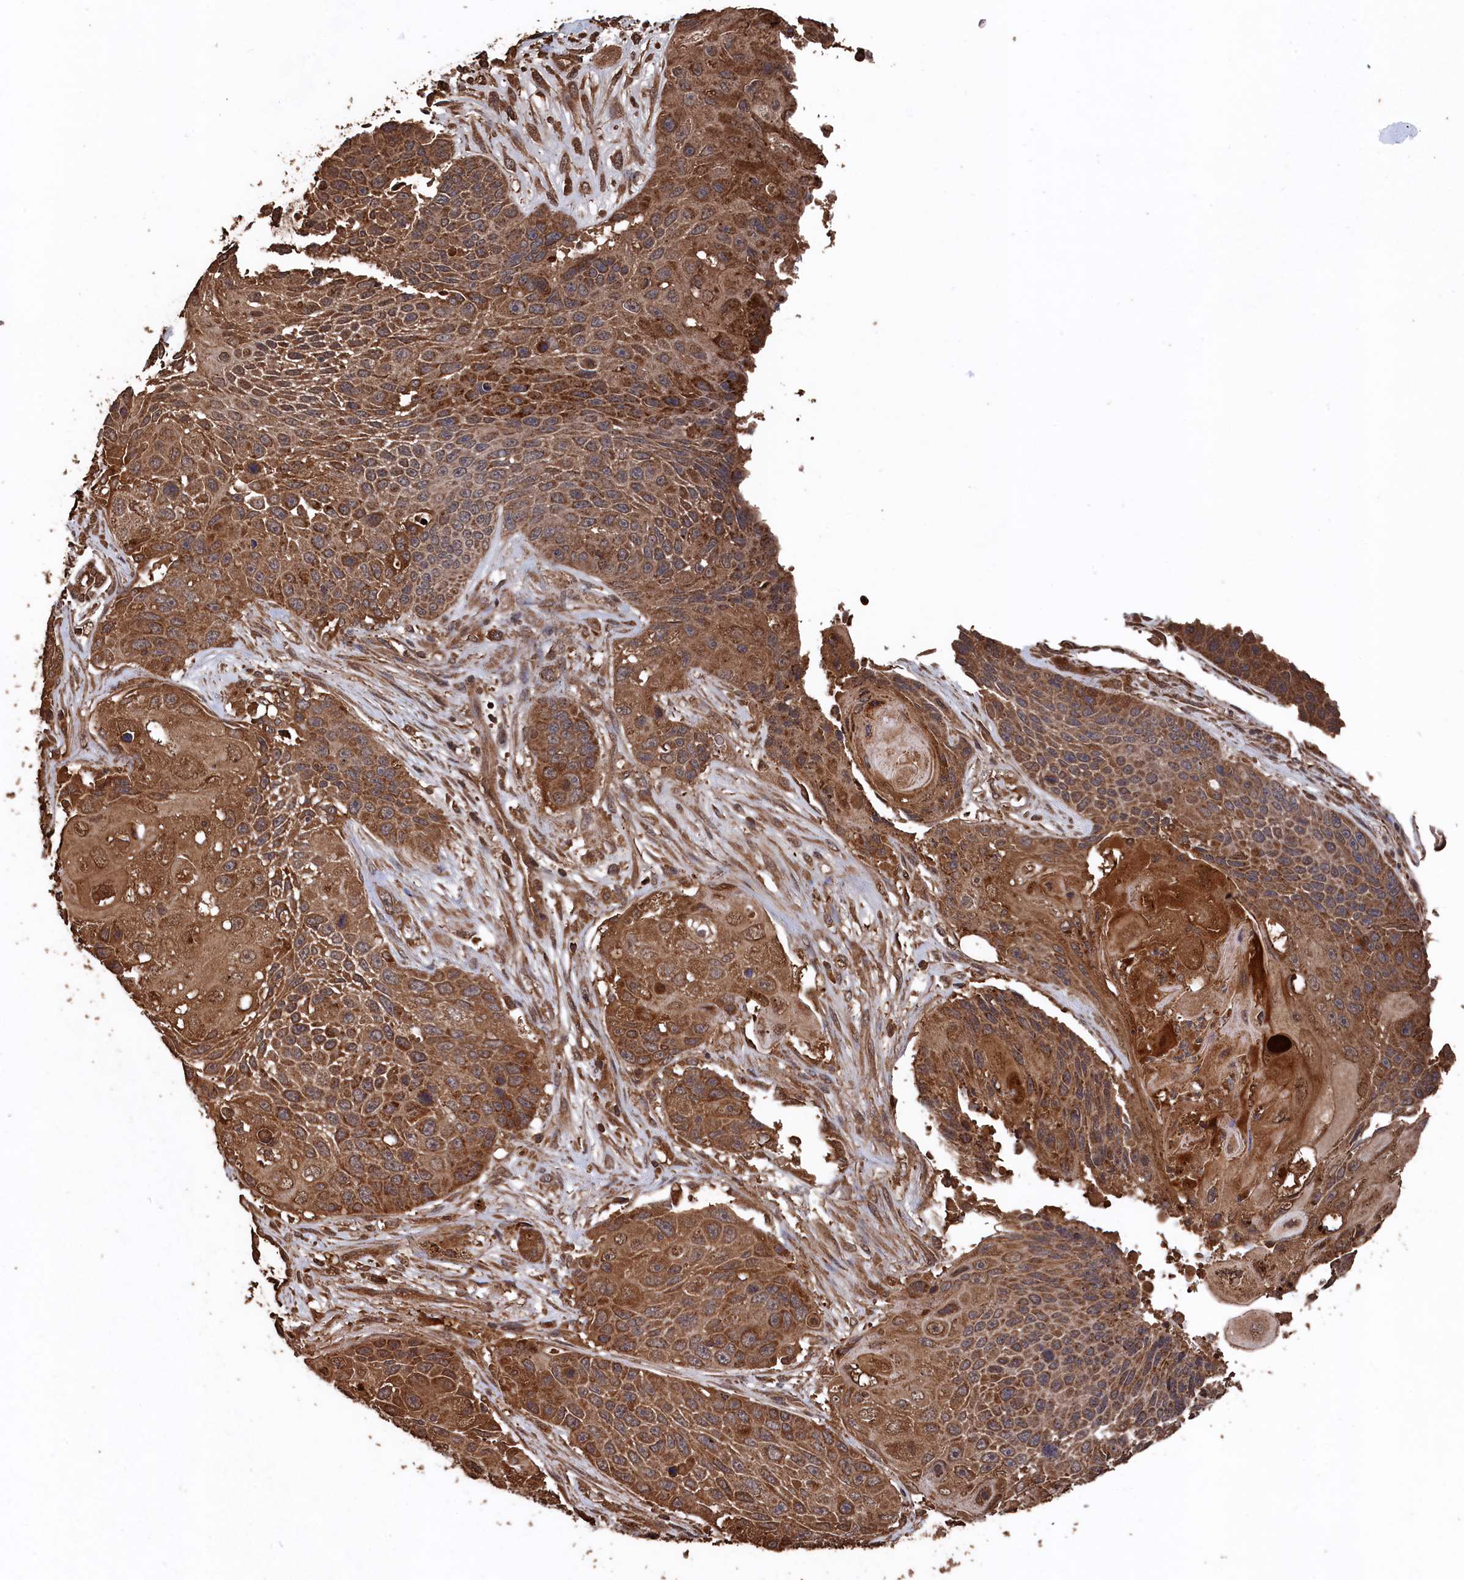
{"staining": {"intensity": "moderate", "quantity": ">75%", "location": "cytoplasmic/membranous"}, "tissue": "lung cancer", "cell_type": "Tumor cells", "image_type": "cancer", "snomed": [{"axis": "morphology", "description": "Squamous cell carcinoma, NOS"}, {"axis": "topography", "description": "Lung"}], "caption": "Immunohistochemical staining of human lung cancer exhibits medium levels of moderate cytoplasmic/membranous protein positivity in approximately >75% of tumor cells. Using DAB (3,3'-diaminobenzidine) (brown) and hematoxylin (blue) stains, captured at high magnification using brightfield microscopy.", "gene": "SNX33", "patient": {"sex": "male", "age": 61}}